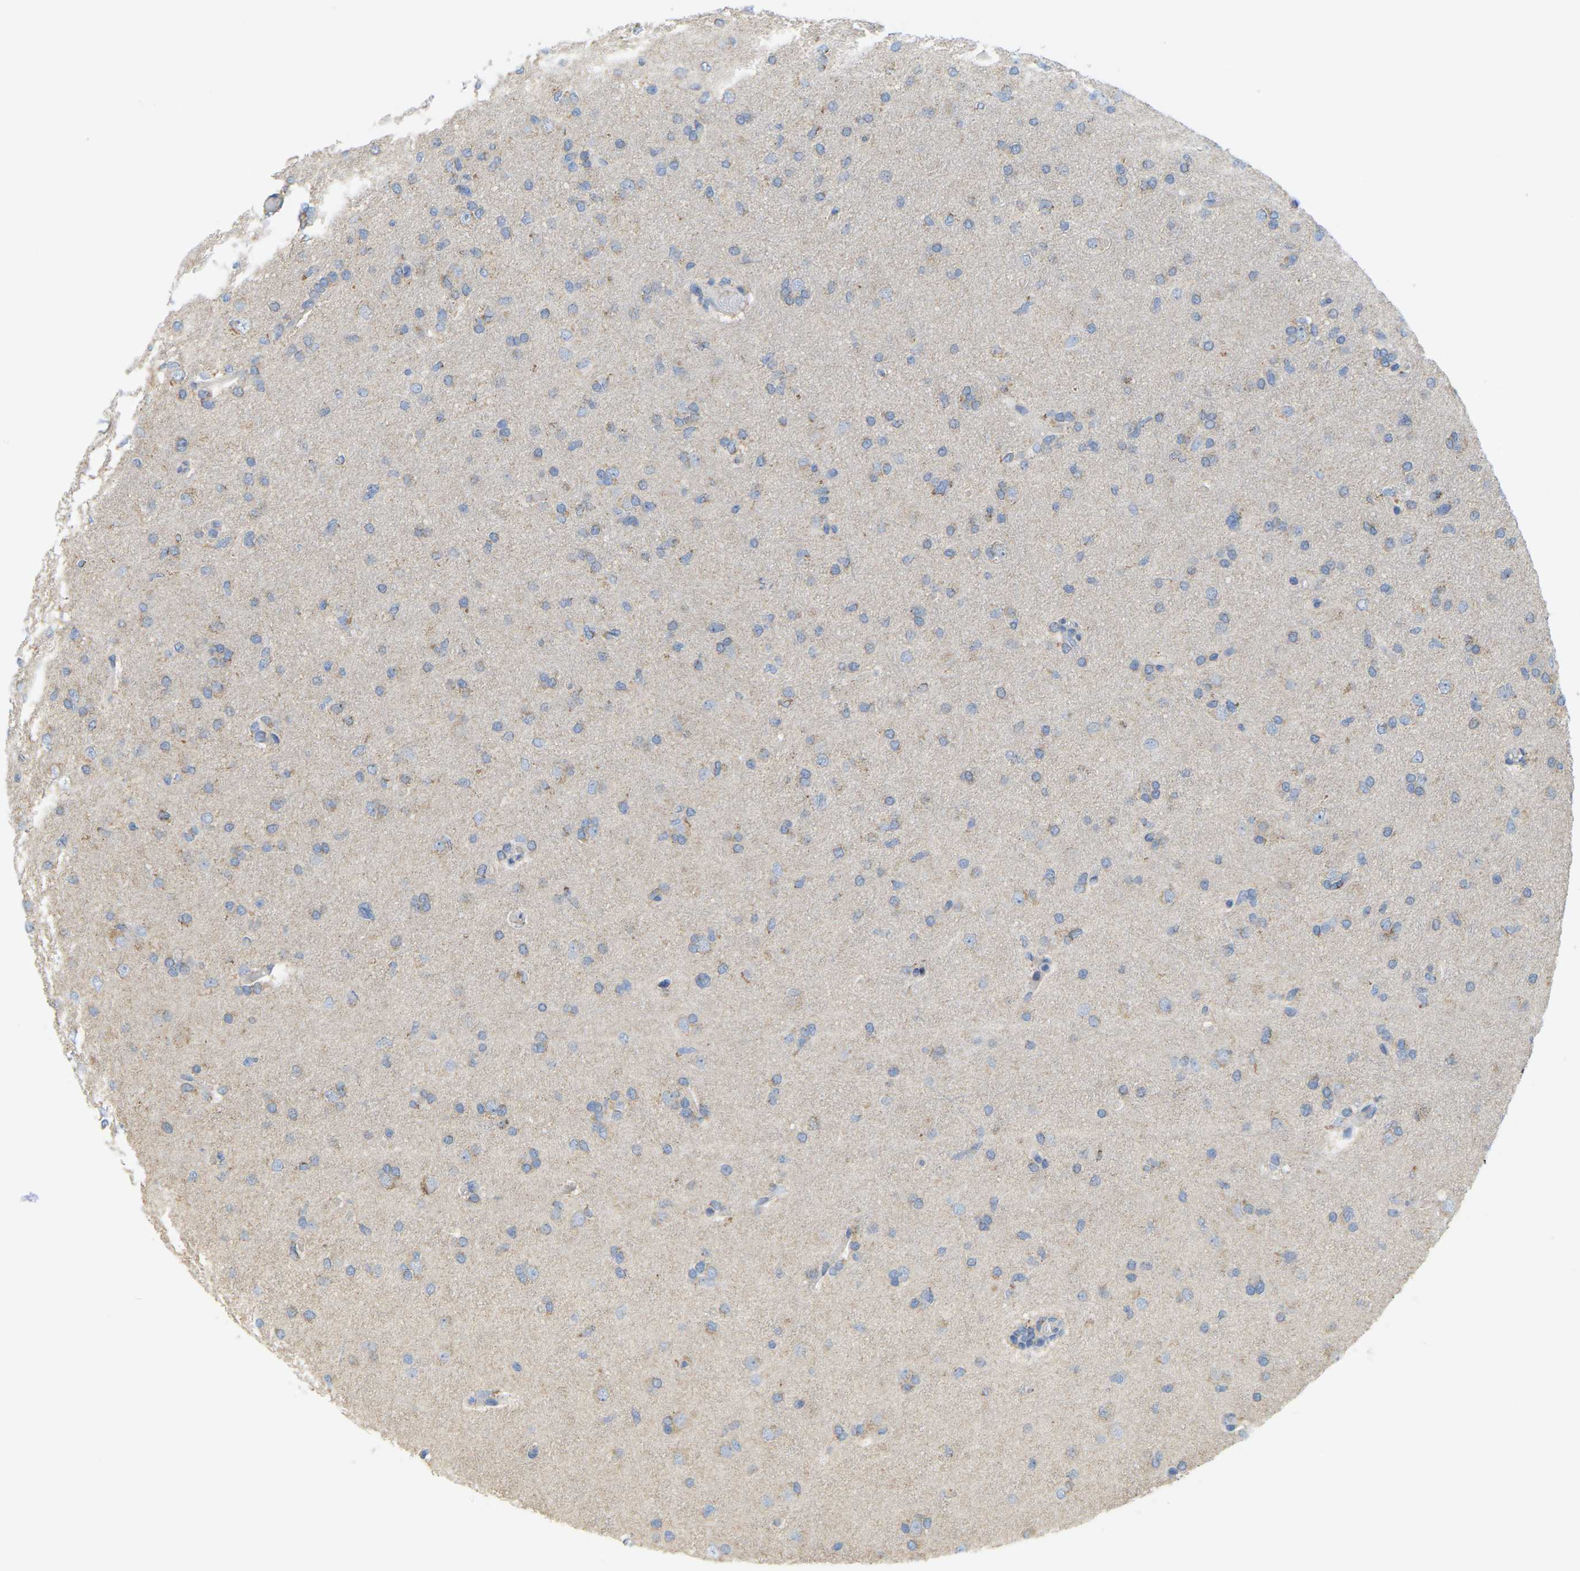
{"staining": {"intensity": "weak", "quantity": "<25%", "location": "cytoplasmic/membranous"}, "tissue": "glioma", "cell_type": "Tumor cells", "image_type": "cancer", "snomed": [{"axis": "morphology", "description": "Glioma, malignant, High grade"}, {"axis": "topography", "description": "Cerebral cortex"}], "caption": "The image displays no staining of tumor cells in high-grade glioma (malignant).", "gene": "SERPINB5", "patient": {"sex": "female", "age": 36}}